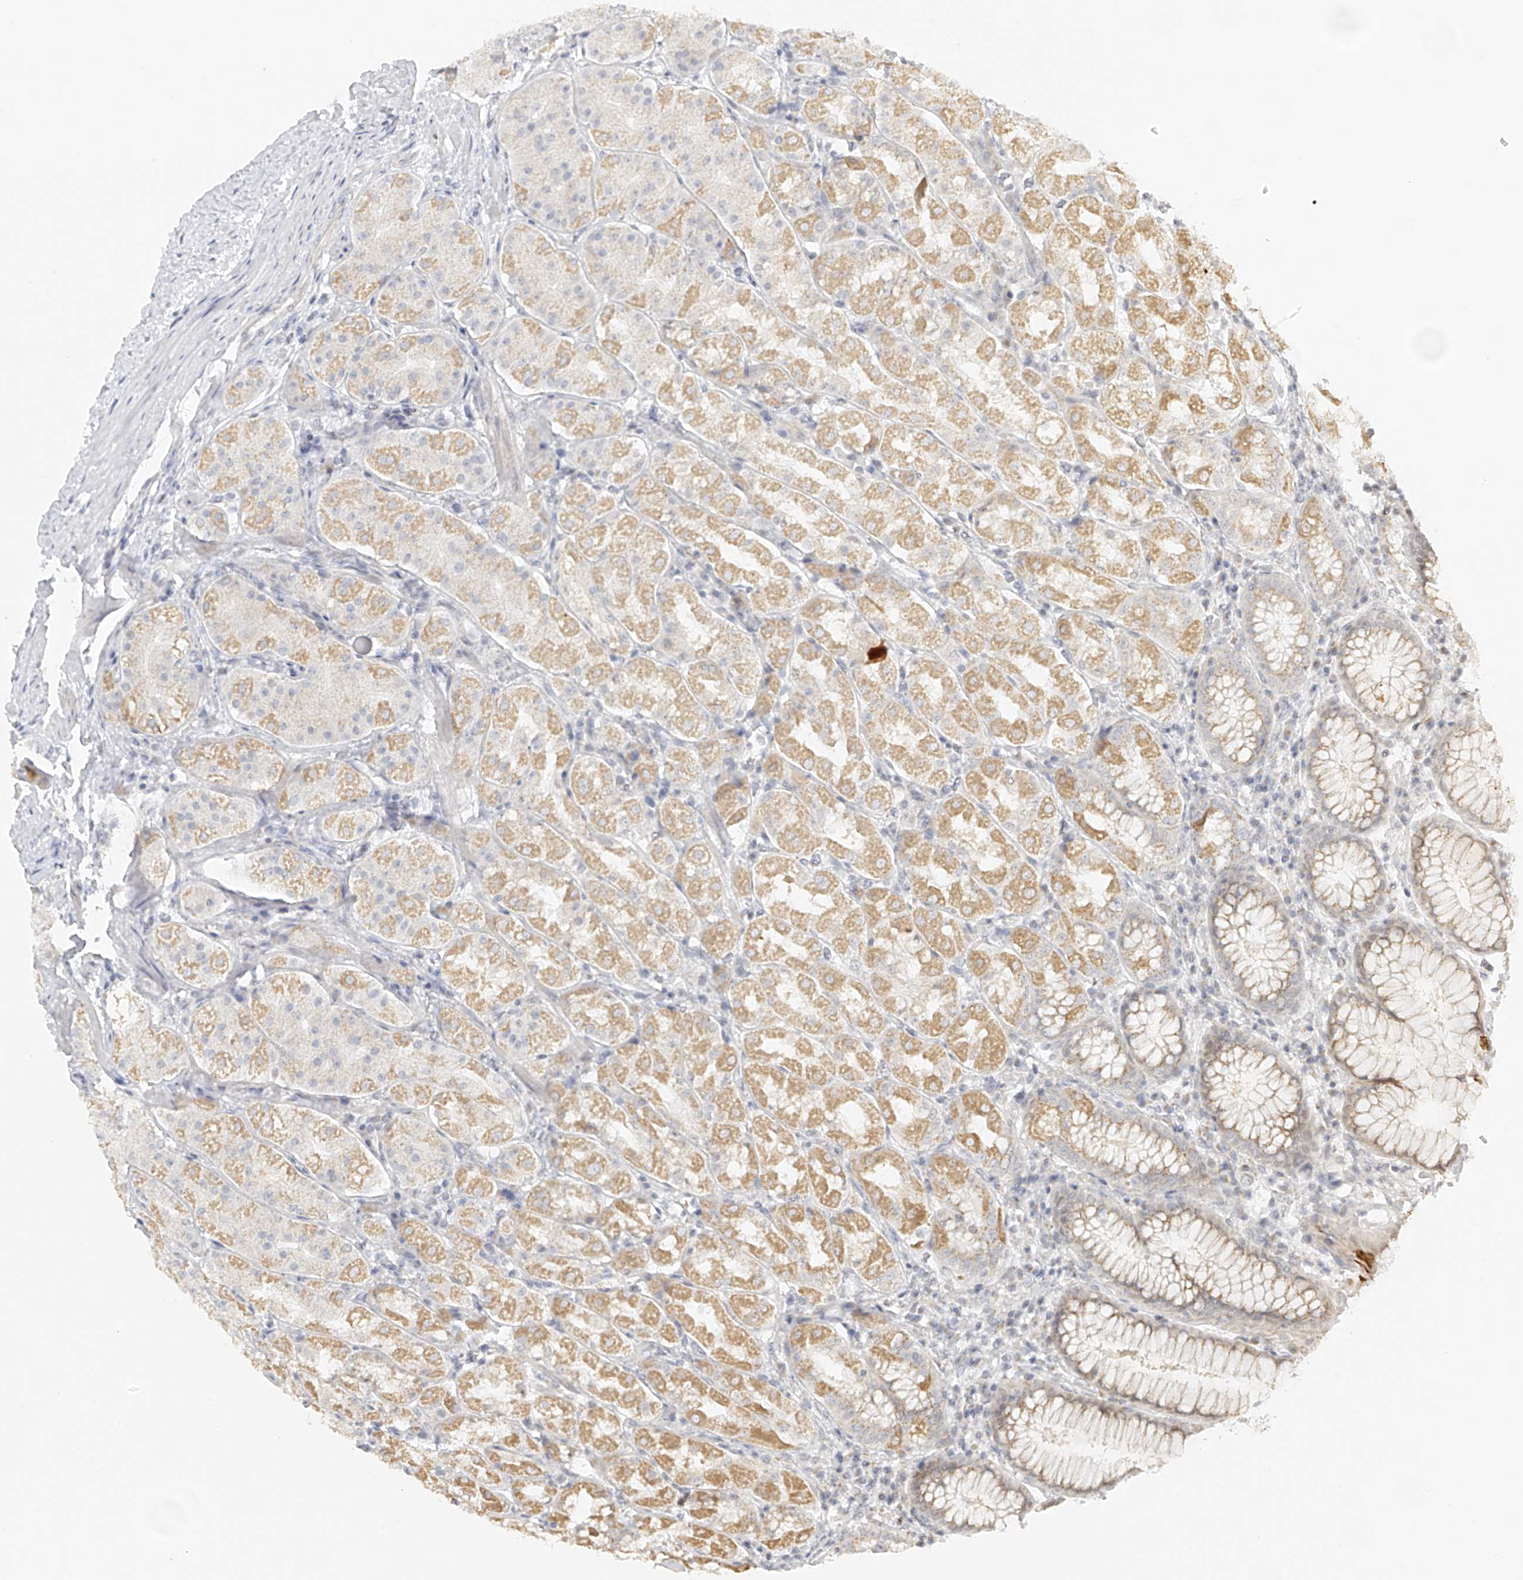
{"staining": {"intensity": "moderate", "quantity": "25%-75%", "location": "cytoplasmic/membranous"}, "tissue": "stomach", "cell_type": "Glandular cells", "image_type": "normal", "snomed": [{"axis": "morphology", "description": "Normal tissue, NOS"}, {"axis": "topography", "description": "Stomach"}, {"axis": "topography", "description": "Stomach, lower"}], "caption": "Immunohistochemical staining of unremarkable stomach shows 25%-75% levels of moderate cytoplasmic/membranous protein expression in about 25%-75% of glandular cells. Nuclei are stained in blue.", "gene": "DYRK1B", "patient": {"sex": "female", "age": 56}}